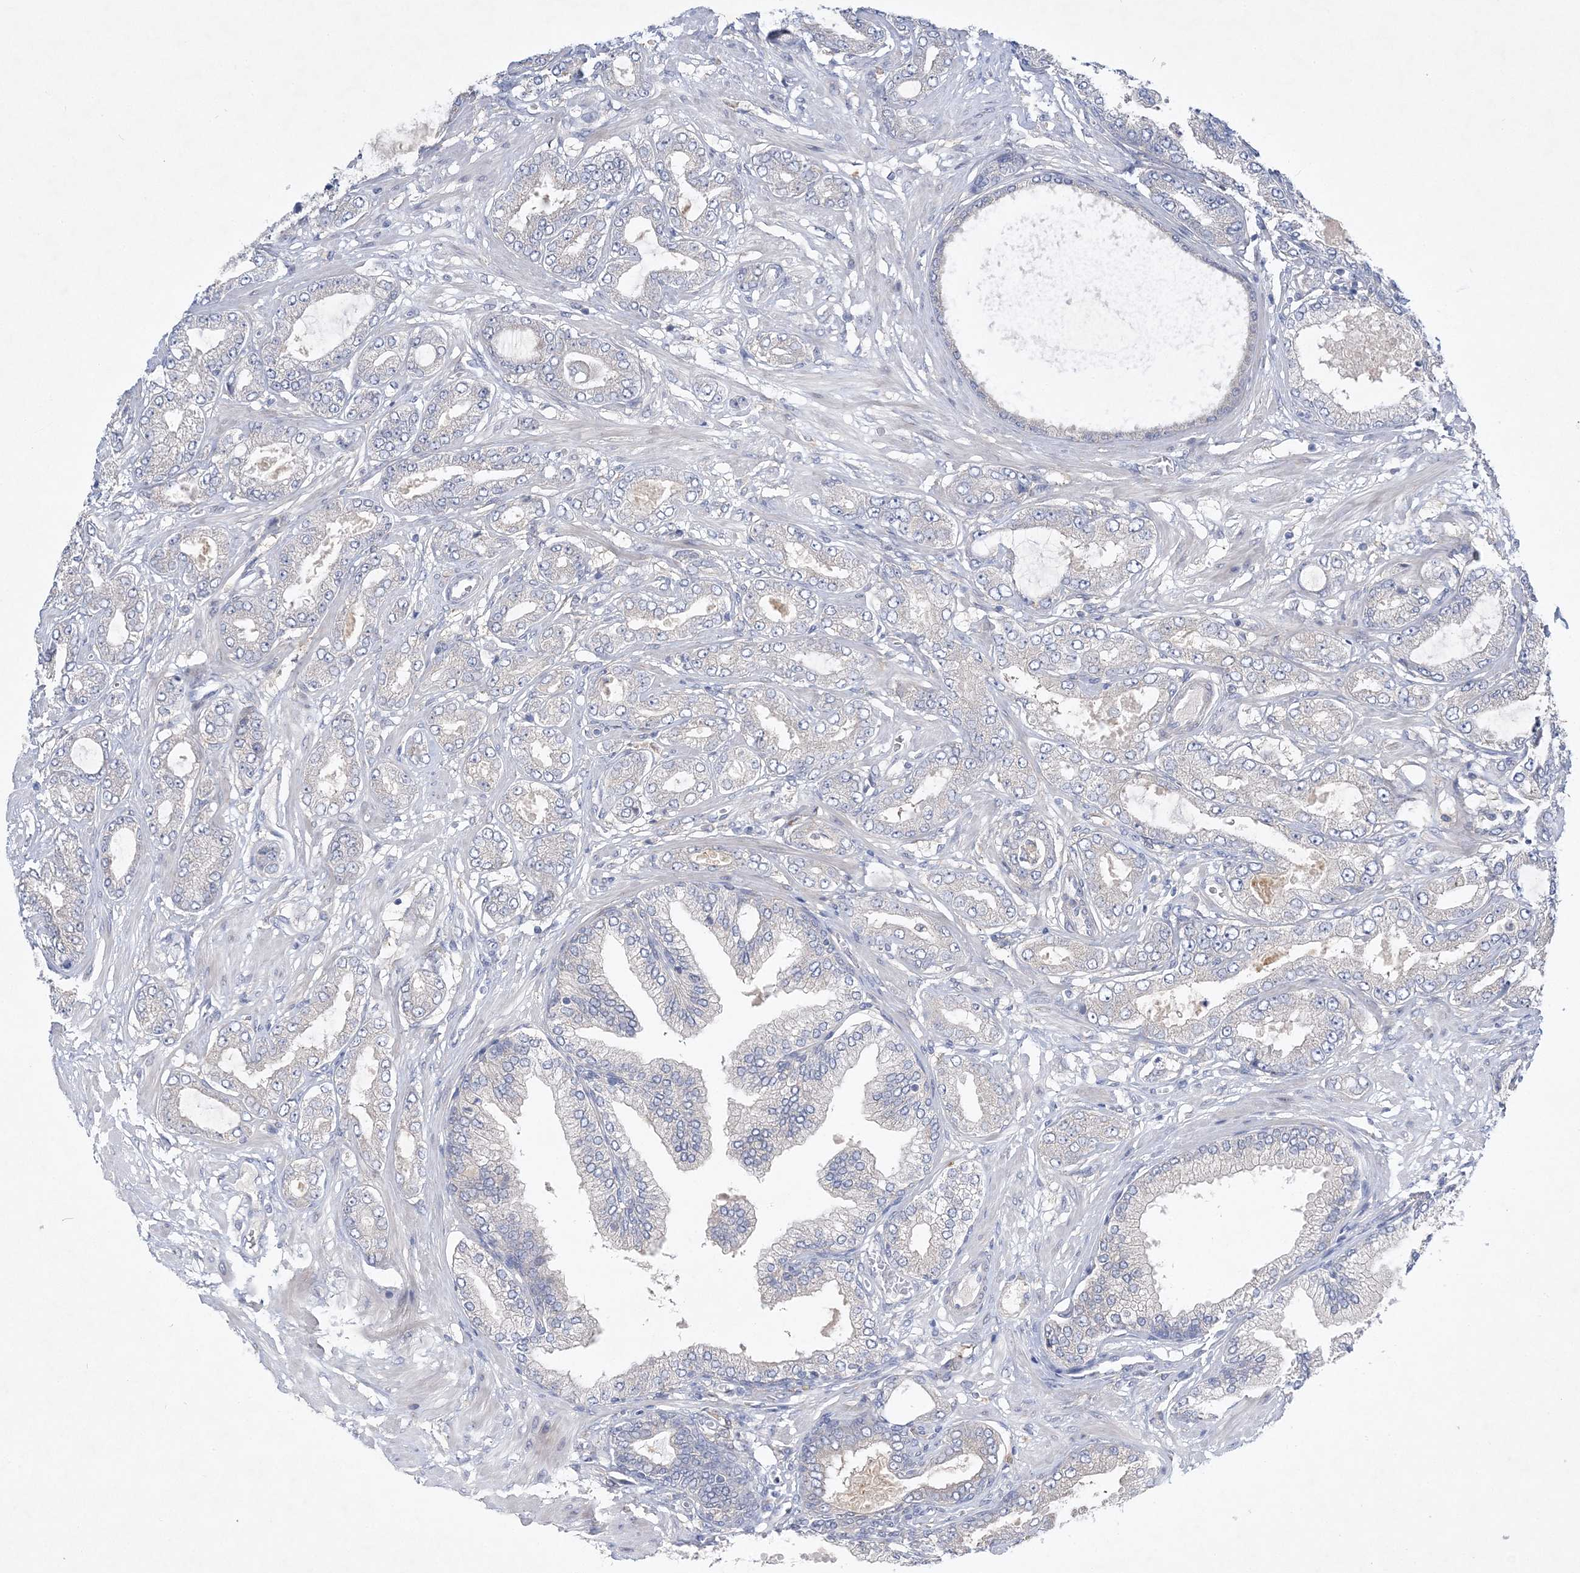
{"staining": {"intensity": "negative", "quantity": "none", "location": "none"}, "tissue": "prostate cancer", "cell_type": "Tumor cells", "image_type": "cancer", "snomed": [{"axis": "morphology", "description": "Adenocarcinoma, Low grade"}, {"axis": "topography", "description": "Prostate"}], "caption": "This is a image of IHC staining of prostate cancer (low-grade adenocarcinoma), which shows no expression in tumor cells. The staining was performed using DAB (3,3'-diaminobenzidine) to visualize the protein expression in brown, while the nuclei were stained in blue with hematoxylin (Magnification: 20x).", "gene": "ANKRD35", "patient": {"sex": "male", "age": 63}}